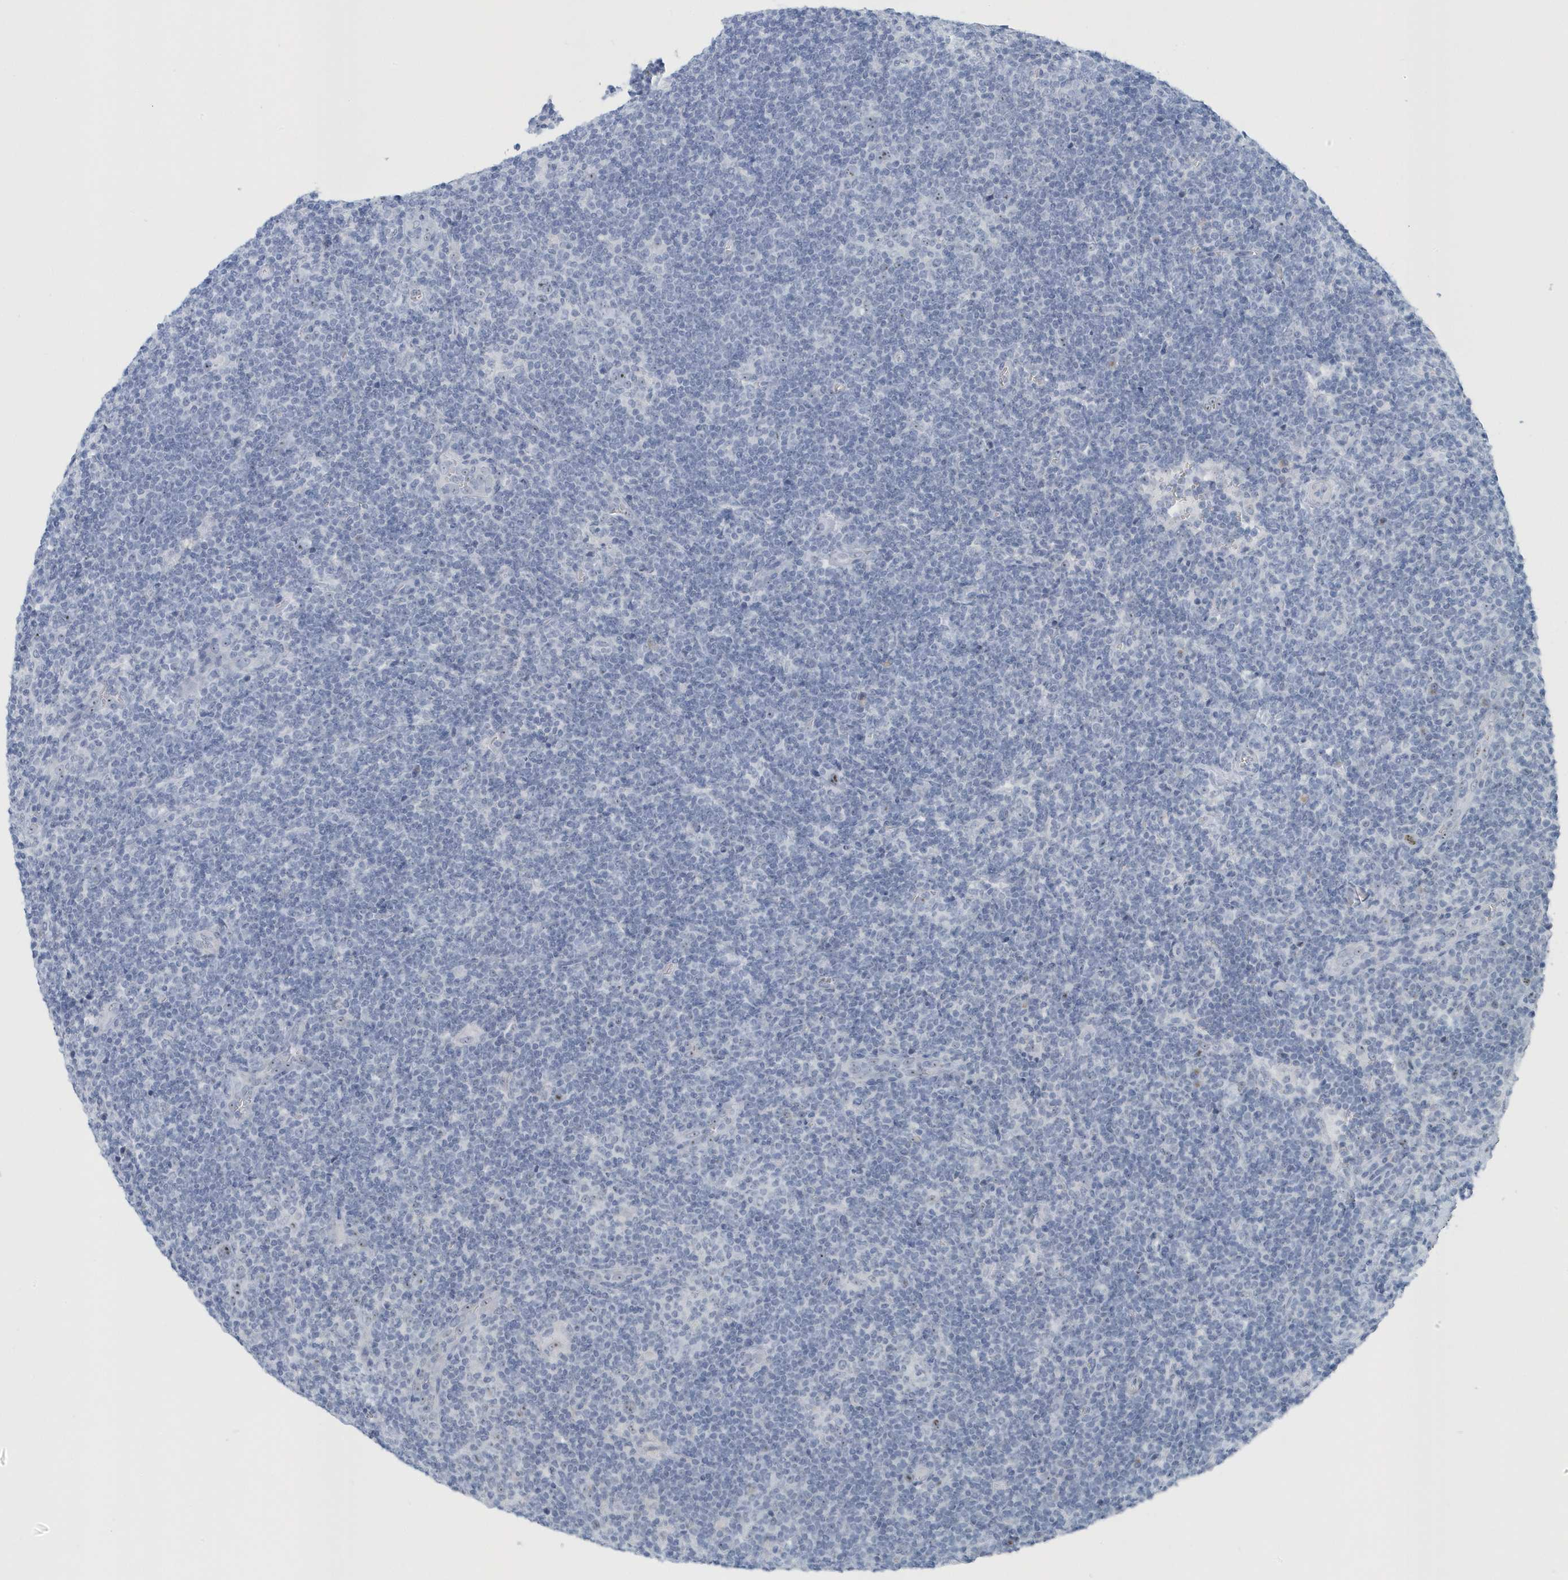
{"staining": {"intensity": "negative", "quantity": "none", "location": "none"}, "tissue": "lymphoma", "cell_type": "Tumor cells", "image_type": "cancer", "snomed": [{"axis": "morphology", "description": "Hodgkin's disease, NOS"}, {"axis": "topography", "description": "Lymph node"}], "caption": "Immunohistochemistry photomicrograph of neoplastic tissue: Hodgkin's disease stained with DAB (3,3'-diaminobenzidine) demonstrates no significant protein expression in tumor cells. Nuclei are stained in blue.", "gene": "RPF2", "patient": {"sex": "female", "age": 57}}